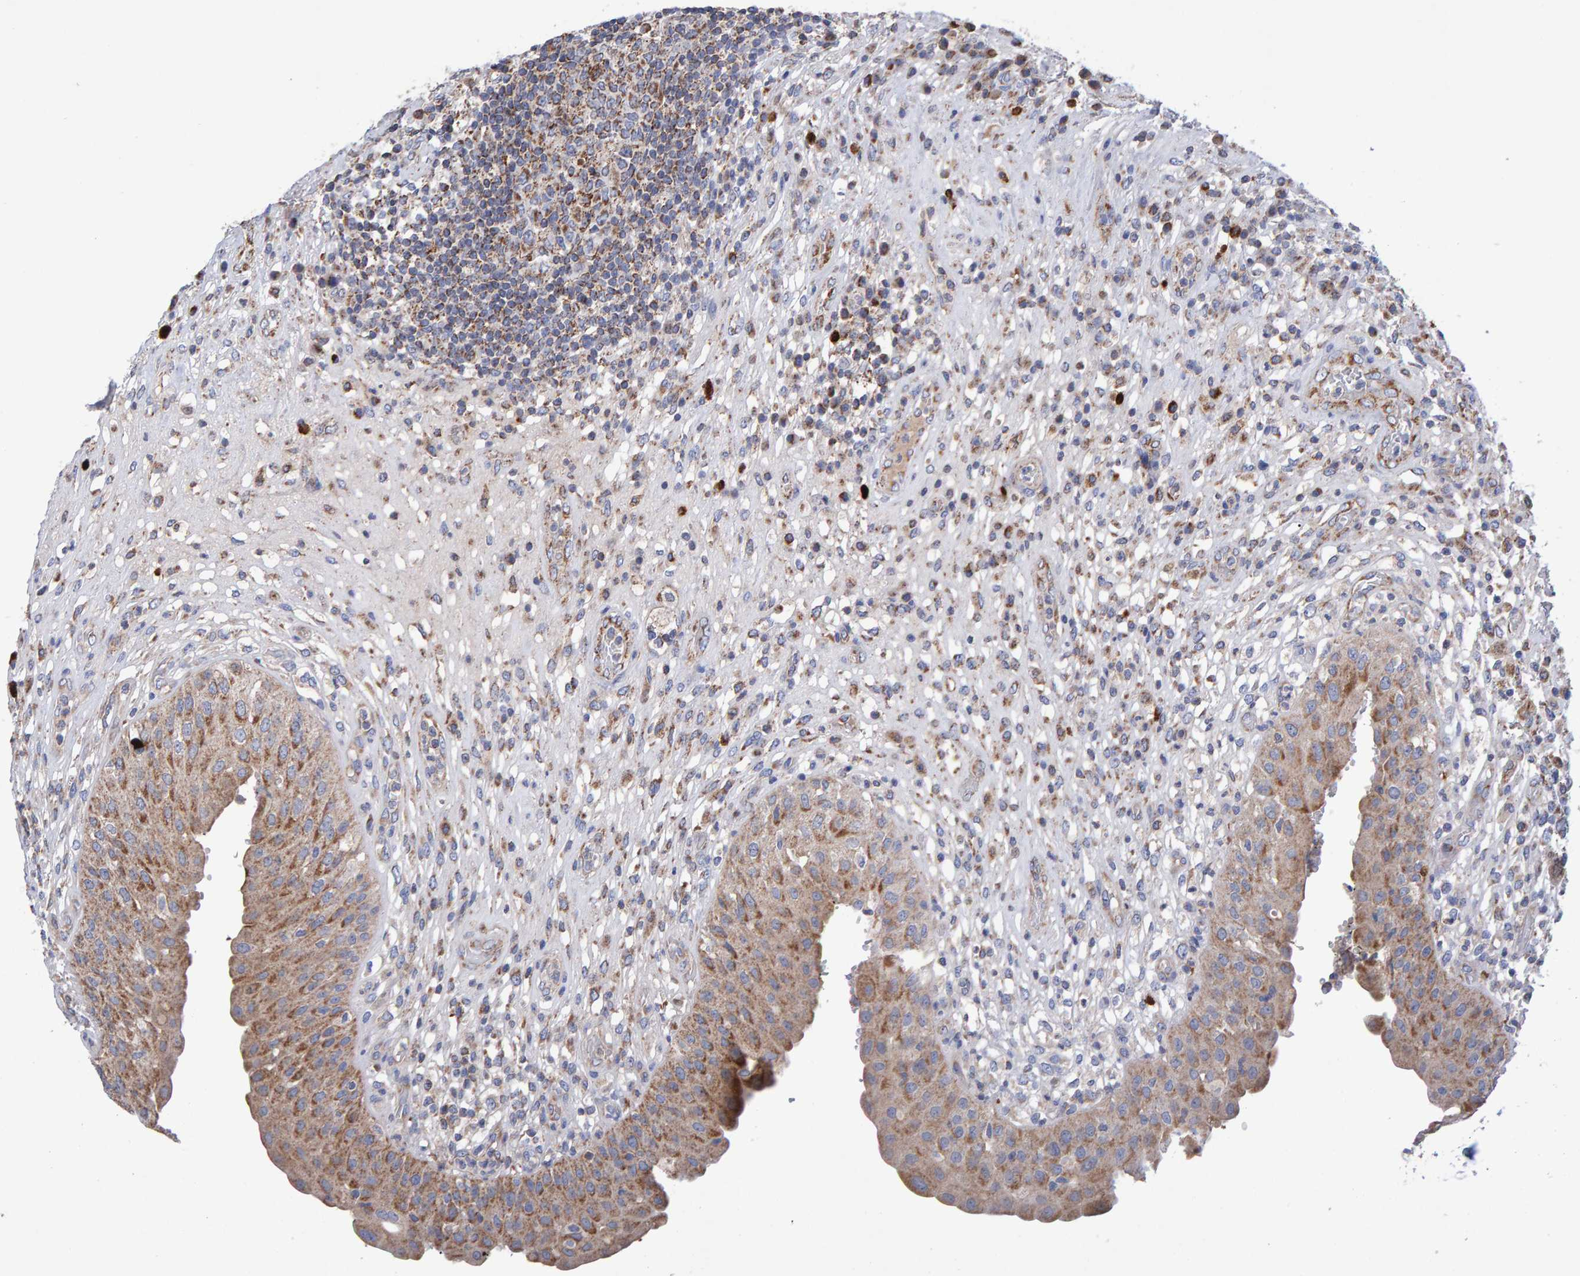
{"staining": {"intensity": "moderate", "quantity": ">75%", "location": "cytoplasmic/membranous"}, "tissue": "urinary bladder", "cell_type": "Urothelial cells", "image_type": "normal", "snomed": [{"axis": "morphology", "description": "Normal tissue, NOS"}, {"axis": "topography", "description": "Urinary bladder"}], "caption": "The immunohistochemical stain labels moderate cytoplasmic/membranous expression in urothelial cells of benign urinary bladder.", "gene": "EFR3A", "patient": {"sex": "female", "age": 62}}